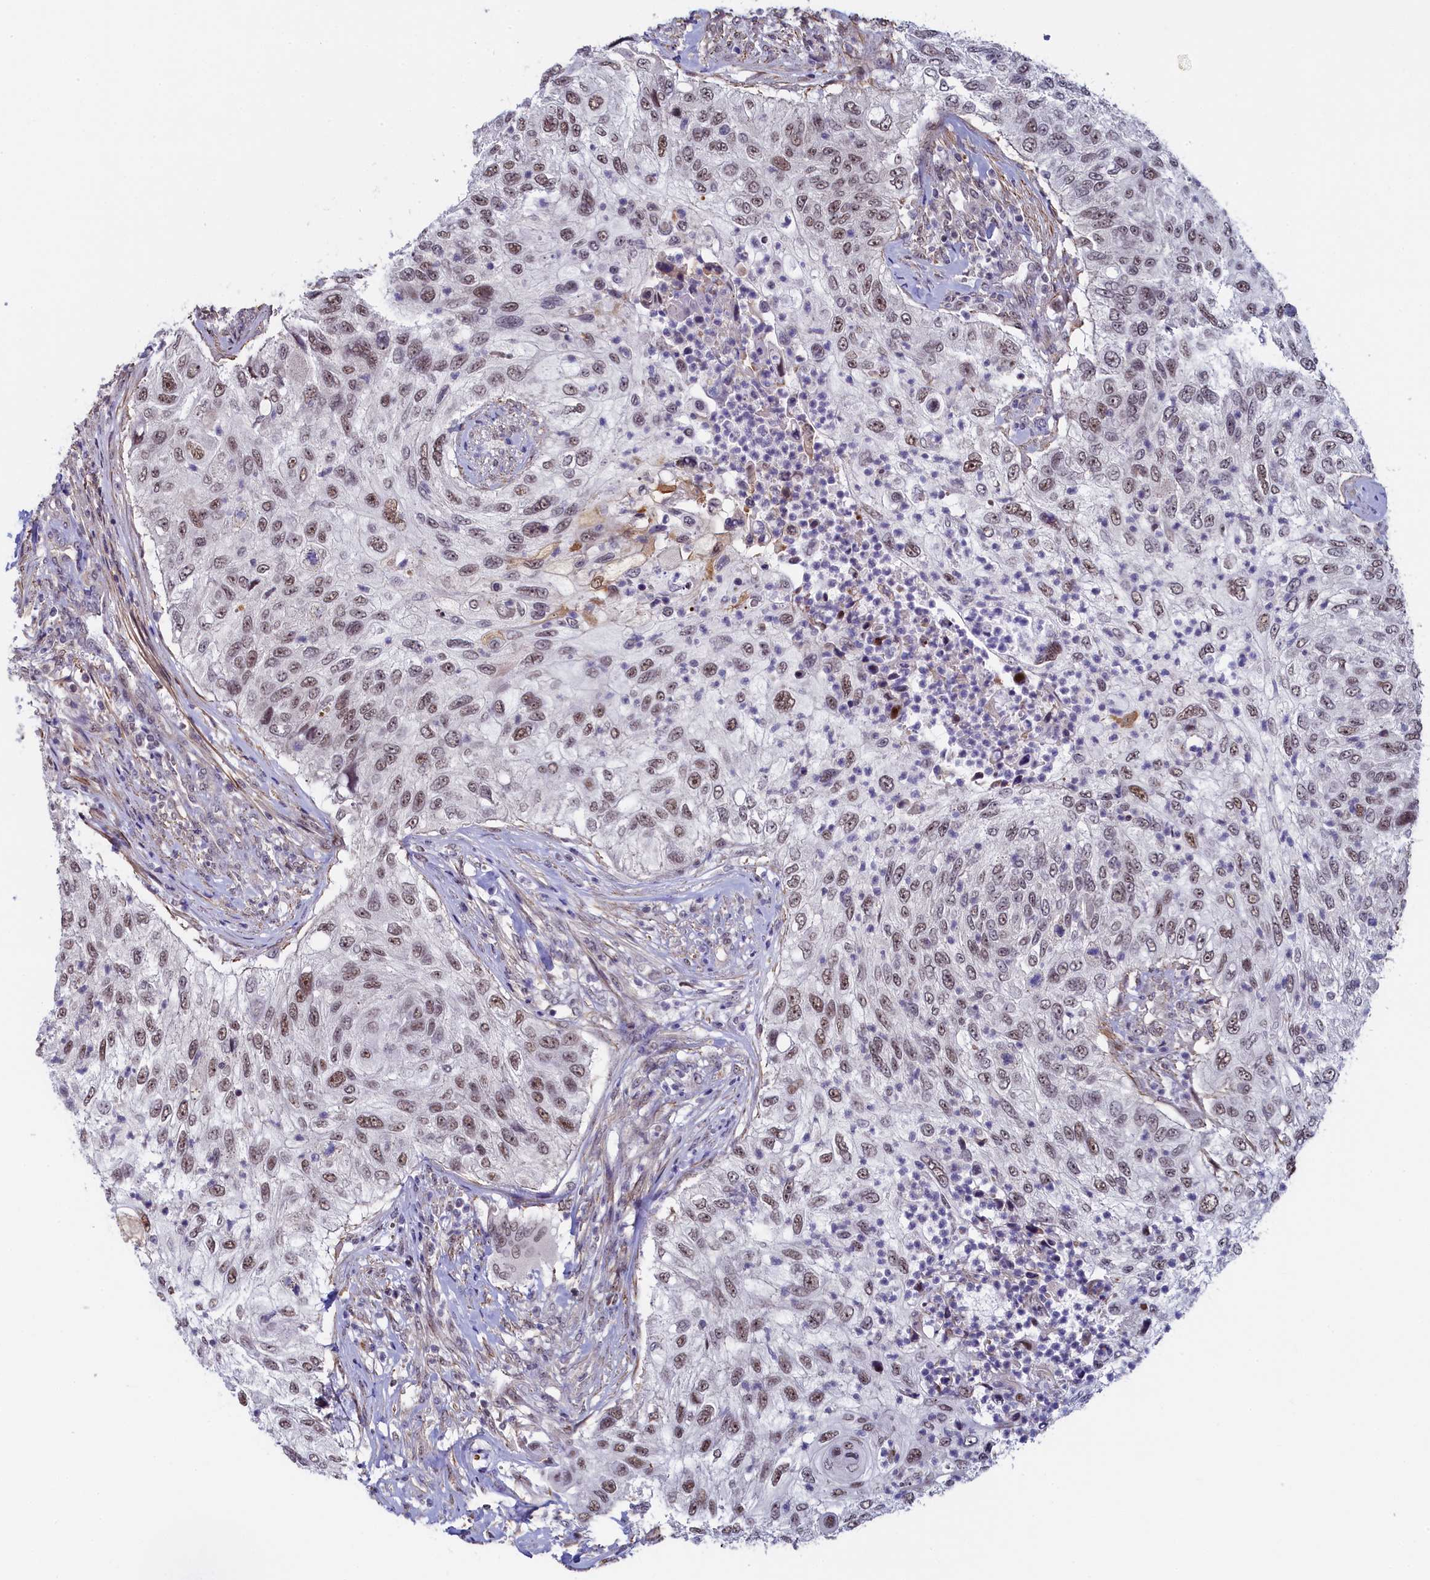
{"staining": {"intensity": "weak", "quantity": ">75%", "location": "nuclear"}, "tissue": "urothelial cancer", "cell_type": "Tumor cells", "image_type": "cancer", "snomed": [{"axis": "morphology", "description": "Urothelial carcinoma, High grade"}, {"axis": "topography", "description": "Urinary bladder"}], "caption": "A brown stain highlights weak nuclear positivity of a protein in urothelial carcinoma (high-grade) tumor cells.", "gene": "INTS14", "patient": {"sex": "female", "age": 60}}